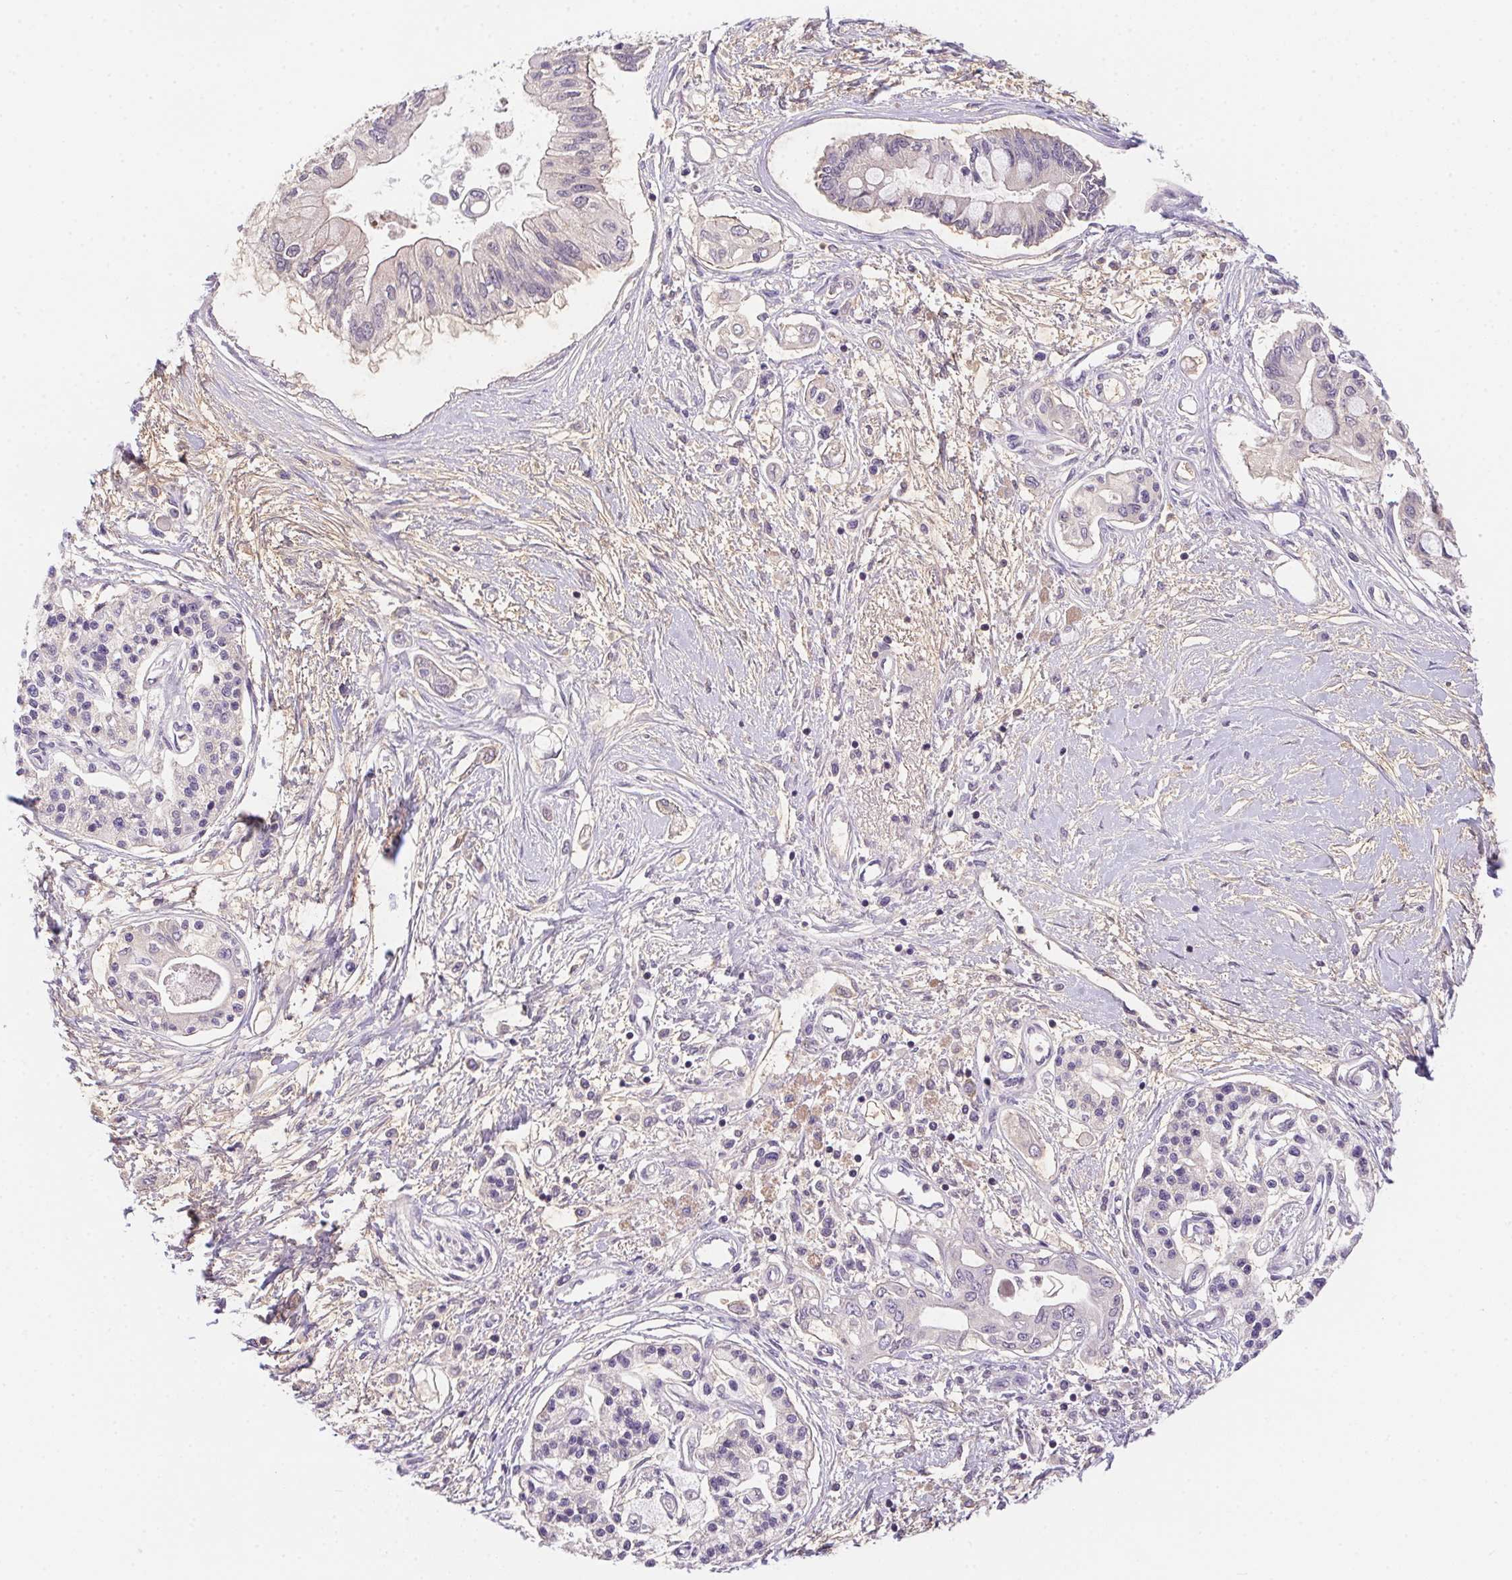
{"staining": {"intensity": "negative", "quantity": "none", "location": "none"}, "tissue": "pancreatic cancer", "cell_type": "Tumor cells", "image_type": "cancer", "snomed": [{"axis": "morphology", "description": "Adenocarcinoma, NOS"}, {"axis": "topography", "description": "Pancreas"}], "caption": "This is an IHC photomicrograph of adenocarcinoma (pancreatic). There is no positivity in tumor cells.", "gene": "PRKAA1", "patient": {"sex": "female", "age": 77}}